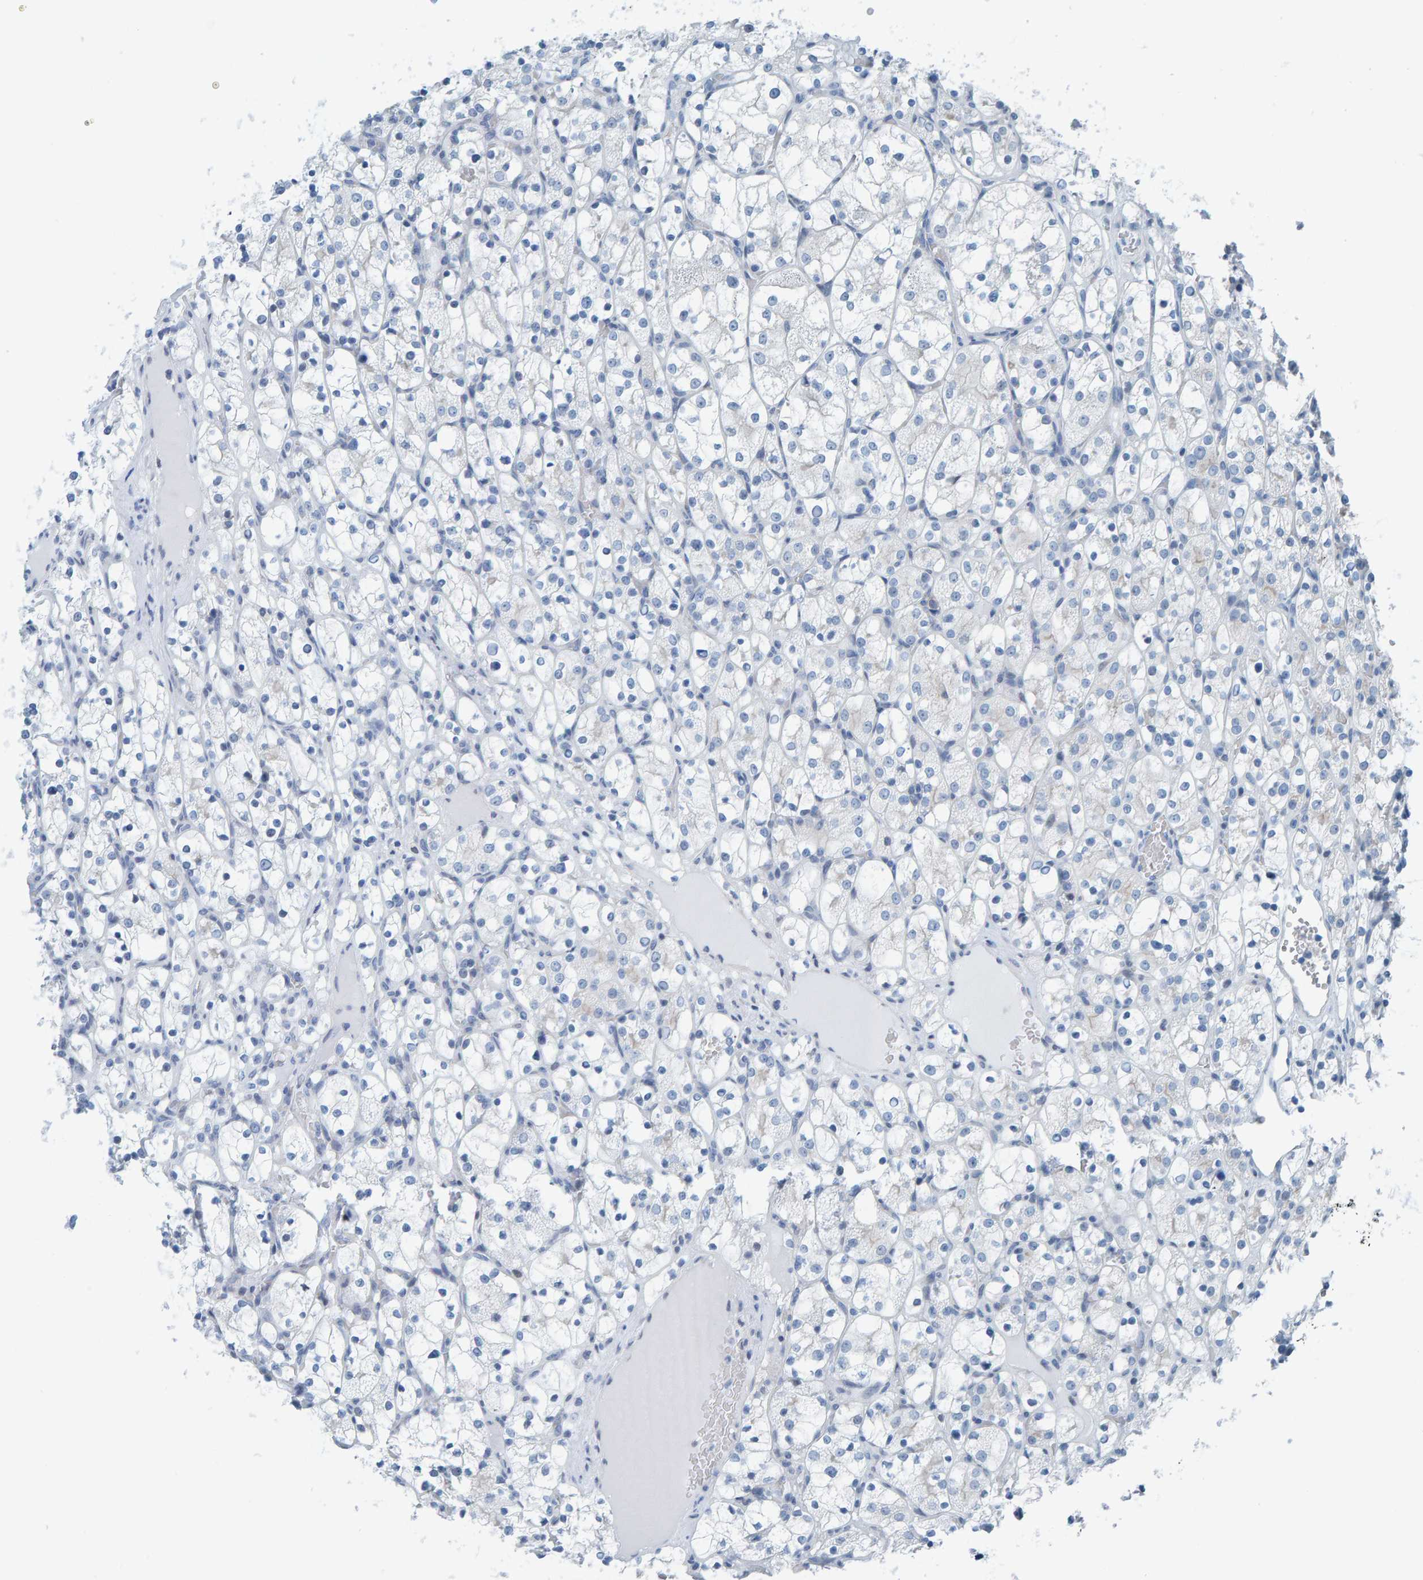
{"staining": {"intensity": "negative", "quantity": "none", "location": "none"}, "tissue": "renal cancer", "cell_type": "Tumor cells", "image_type": "cancer", "snomed": [{"axis": "morphology", "description": "Adenocarcinoma, NOS"}, {"axis": "topography", "description": "Kidney"}], "caption": "An immunohistochemistry photomicrograph of adenocarcinoma (renal) is shown. There is no staining in tumor cells of adenocarcinoma (renal).", "gene": "CNP", "patient": {"sex": "female", "age": 69}}